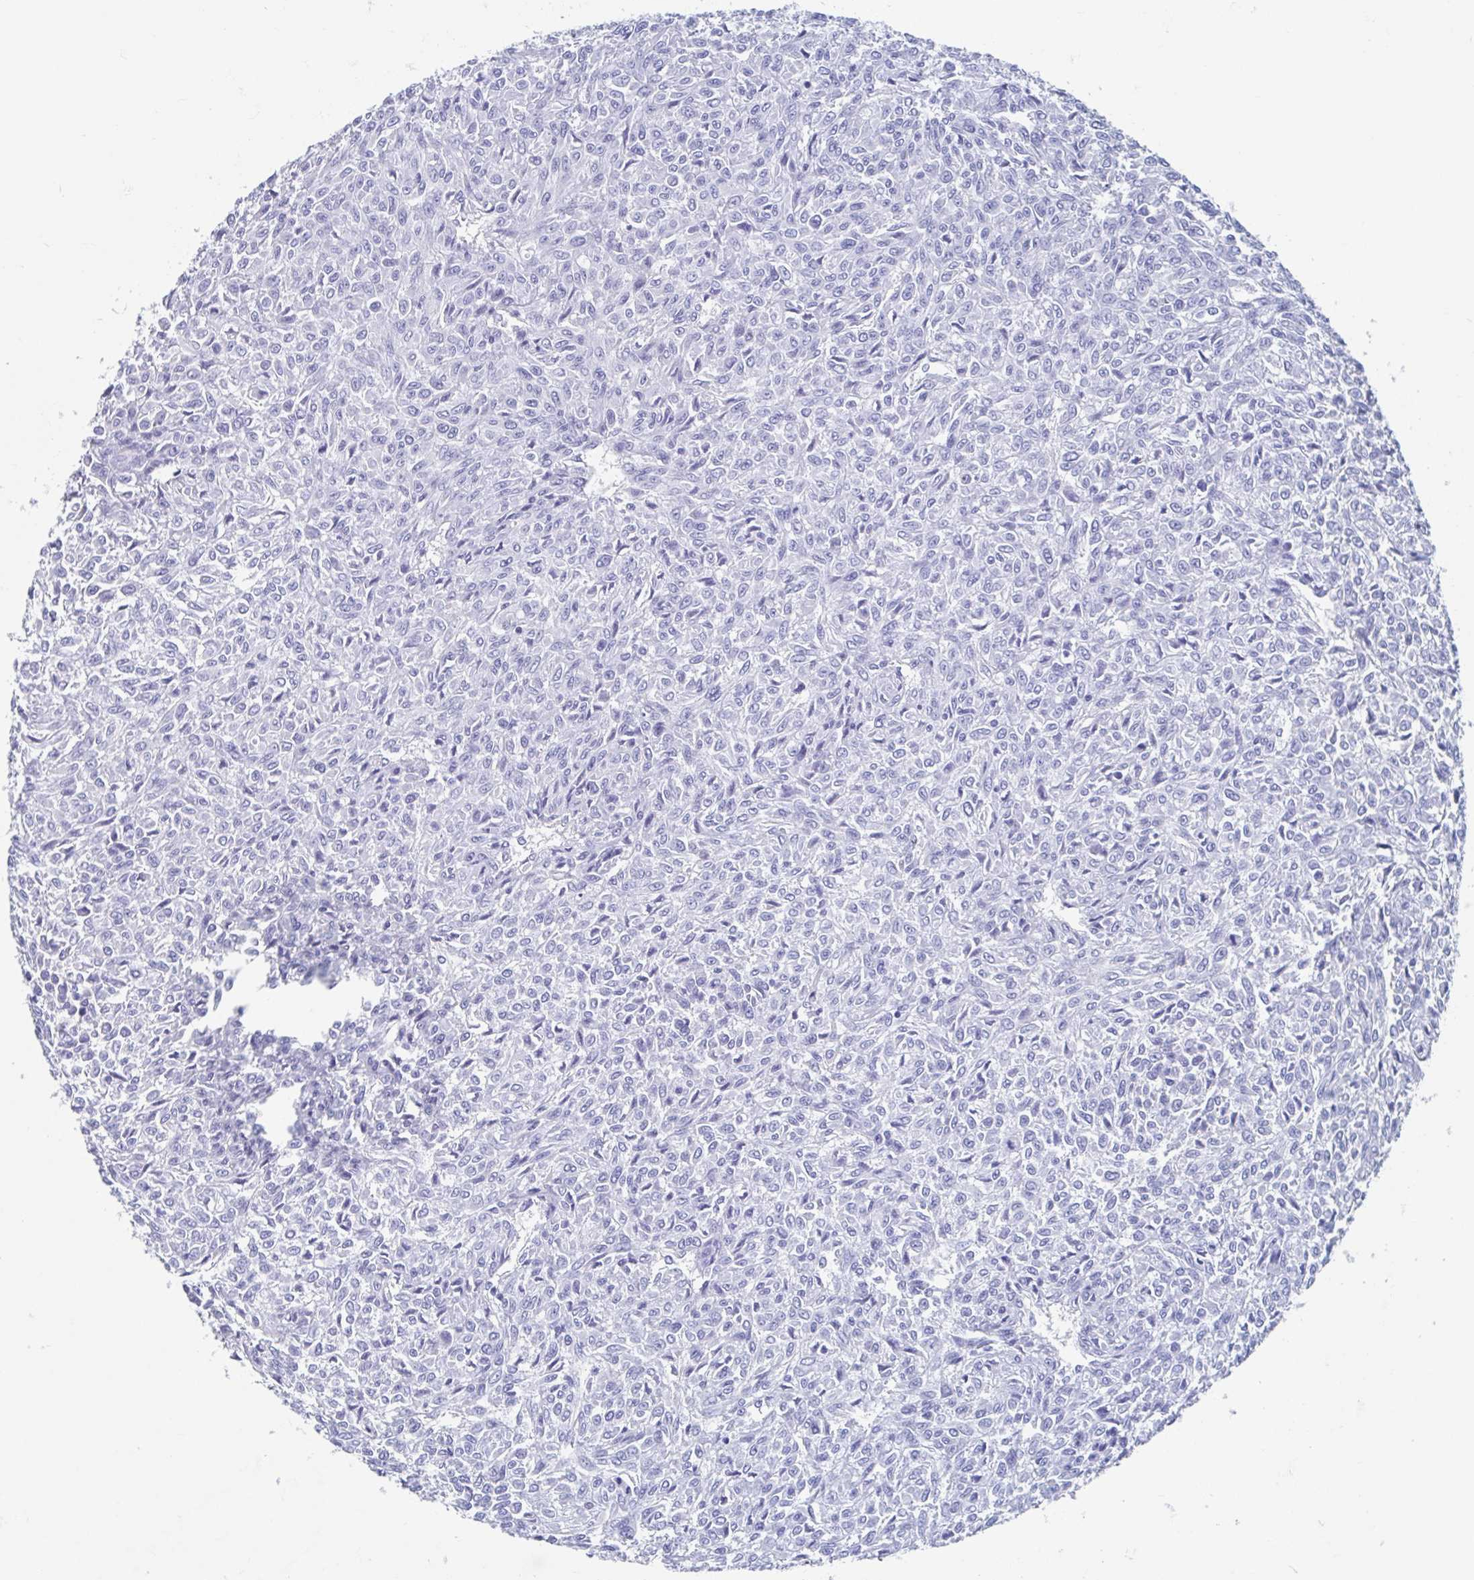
{"staining": {"intensity": "negative", "quantity": "none", "location": "none"}, "tissue": "renal cancer", "cell_type": "Tumor cells", "image_type": "cancer", "snomed": [{"axis": "morphology", "description": "Adenocarcinoma, NOS"}, {"axis": "topography", "description": "Kidney"}], "caption": "This is an immunohistochemistry histopathology image of renal cancer. There is no expression in tumor cells.", "gene": "SHCBP1L", "patient": {"sex": "male", "age": 58}}